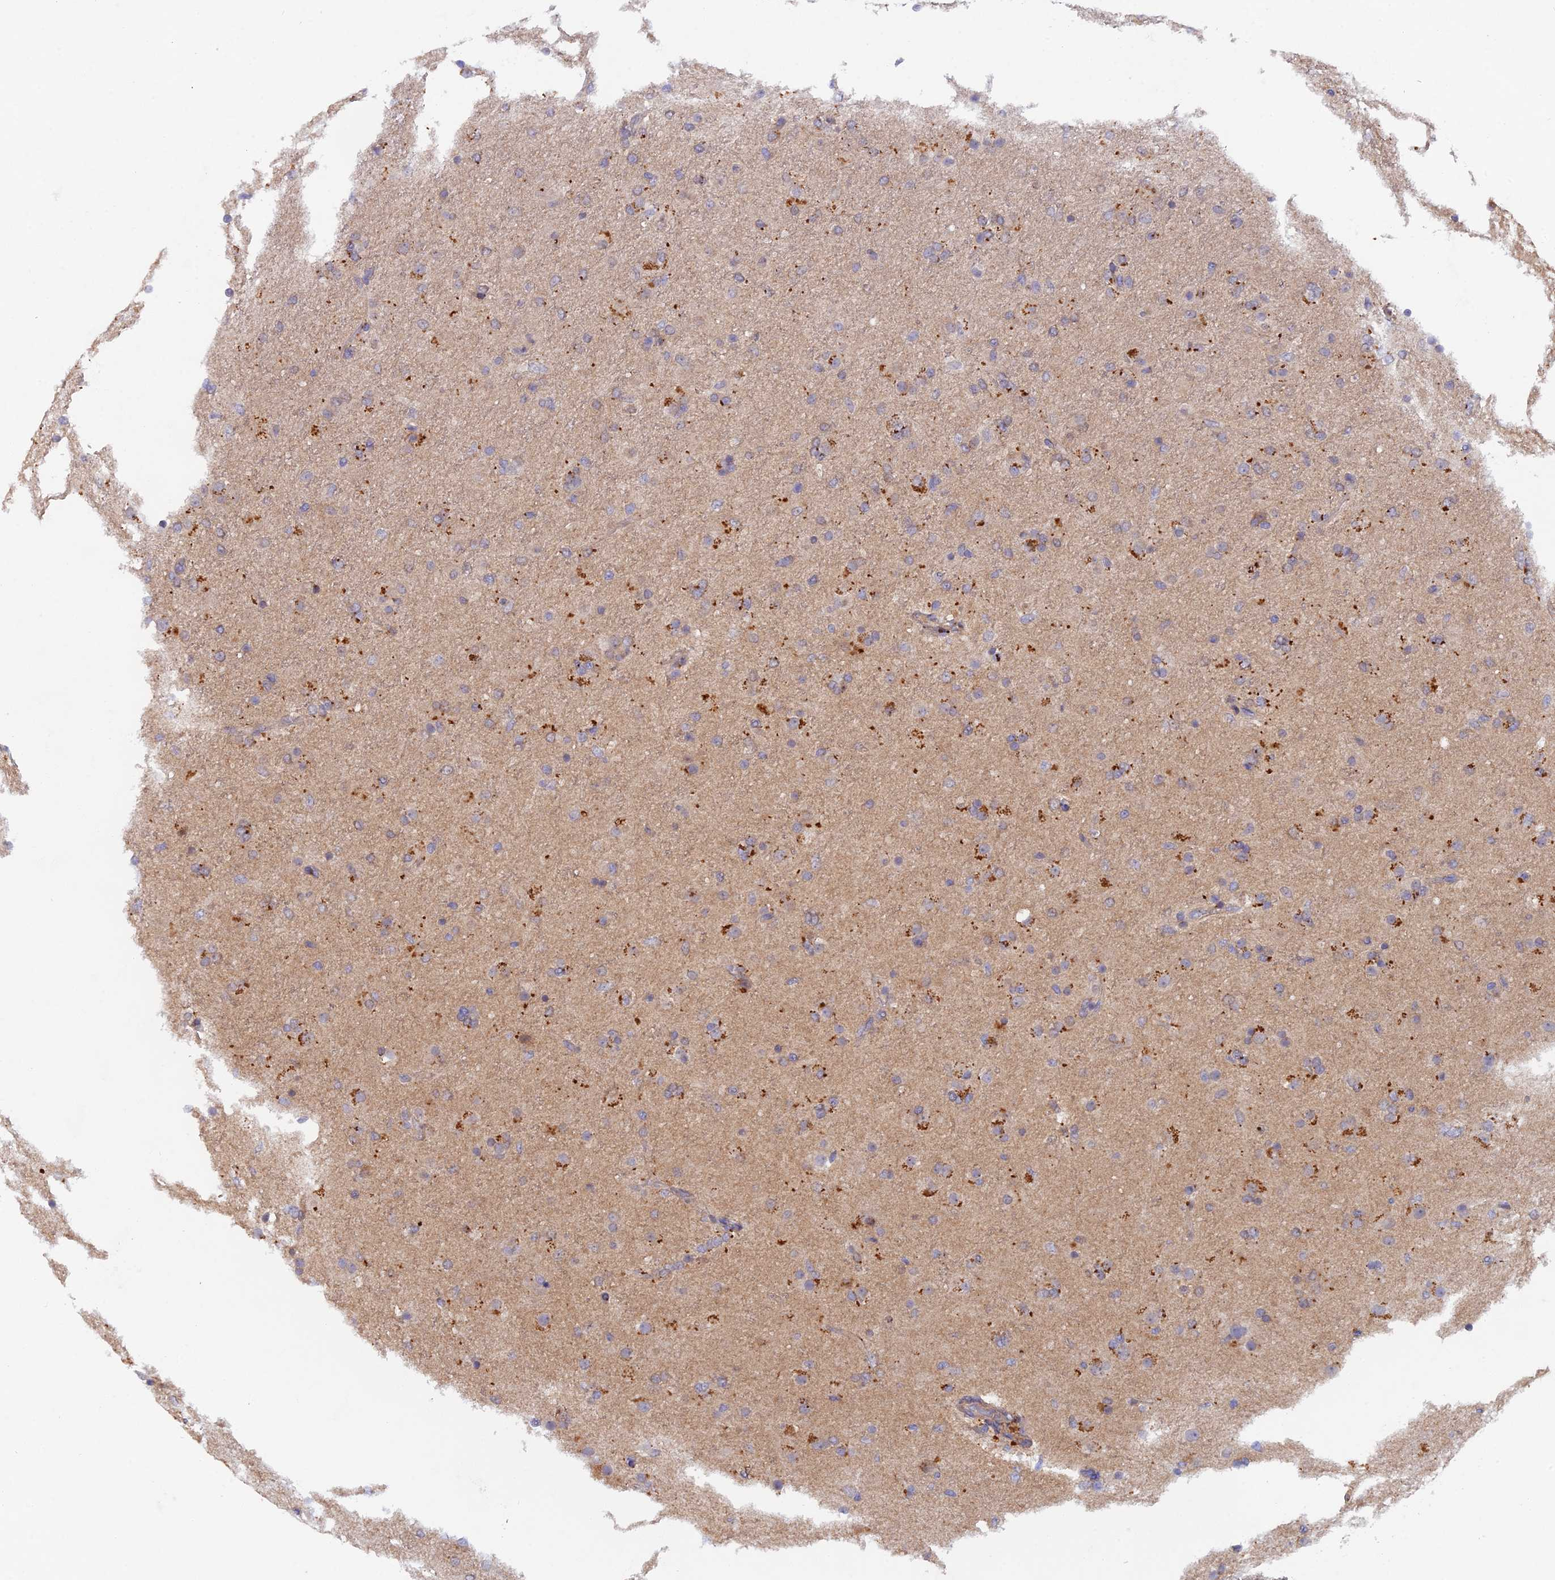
{"staining": {"intensity": "moderate", "quantity": "<25%", "location": "cytoplasmic/membranous"}, "tissue": "glioma", "cell_type": "Tumor cells", "image_type": "cancer", "snomed": [{"axis": "morphology", "description": "Glioma, malignant, Low grade"}, {"axis": "topography", "description": "Brain"}], "caption": "Immunohistochemical staining of glioma shows moderate cytoplasmic/membranous protein expression in approximately <25% of tumor cells.", "gene": "FZR1", "patient": {"sex": "male", "age": 65}}